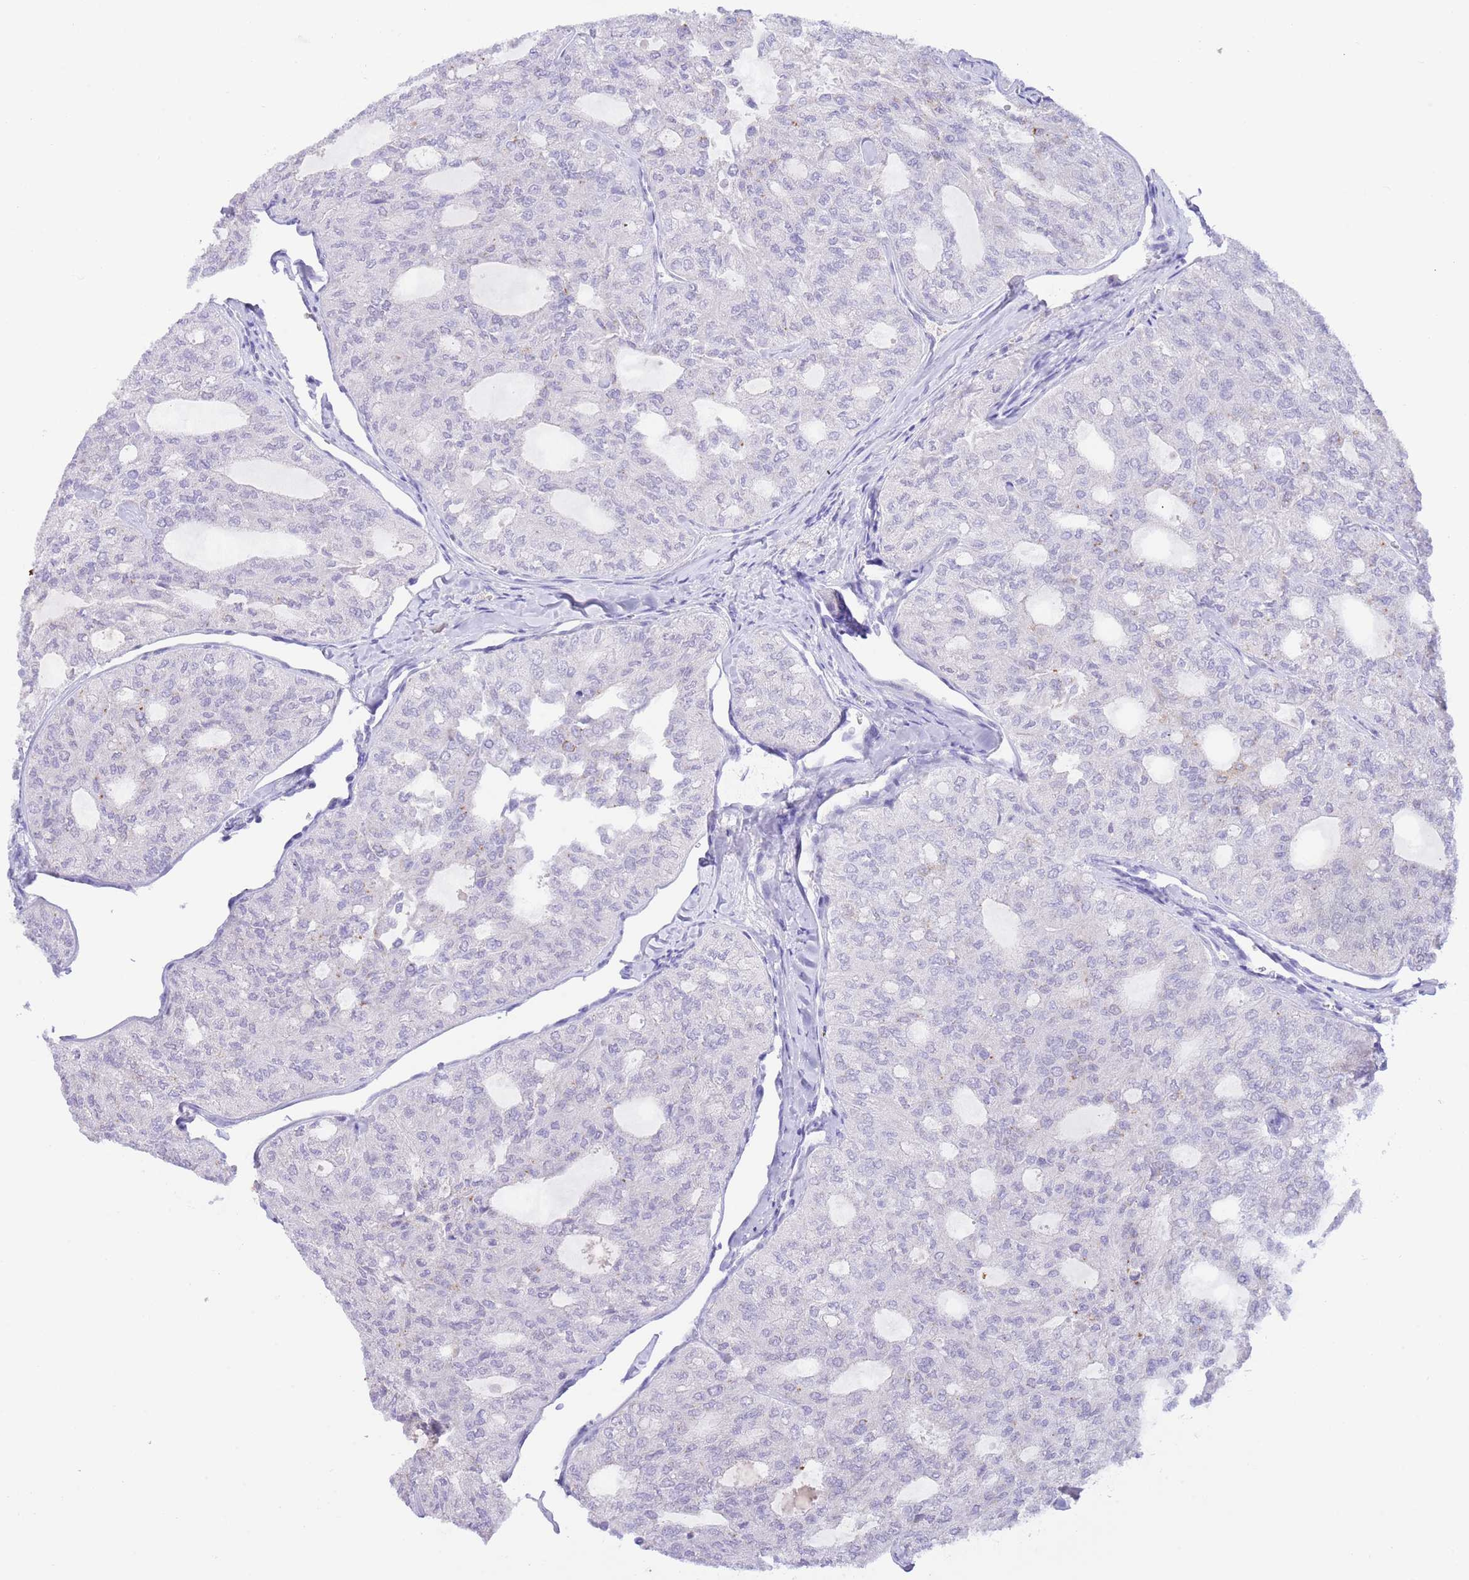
{"staining": {"intensity": "negative", "quantity": "none", "location": "none"}, "tissue": "thyroid cancer", "cell_type": "Tumor cells", "image_type": "cancer", "snomed": [{"axis": "morphology", "description": "Follicular adenoma carcinoma, NOS"}, {"axis": "topography", "description": "Thyroid gland"}], "caption": "The photomicrograph demonstrates no staining of tumor cells in thyroid cancer (follicular adenoma carcinoma). (DAB (3,3'-diaminobenzidine) IHC visualized using brightfield microscopy, high magnification).", "gene": "EBPL", "patient": {"sex": "male", "age": 75}}